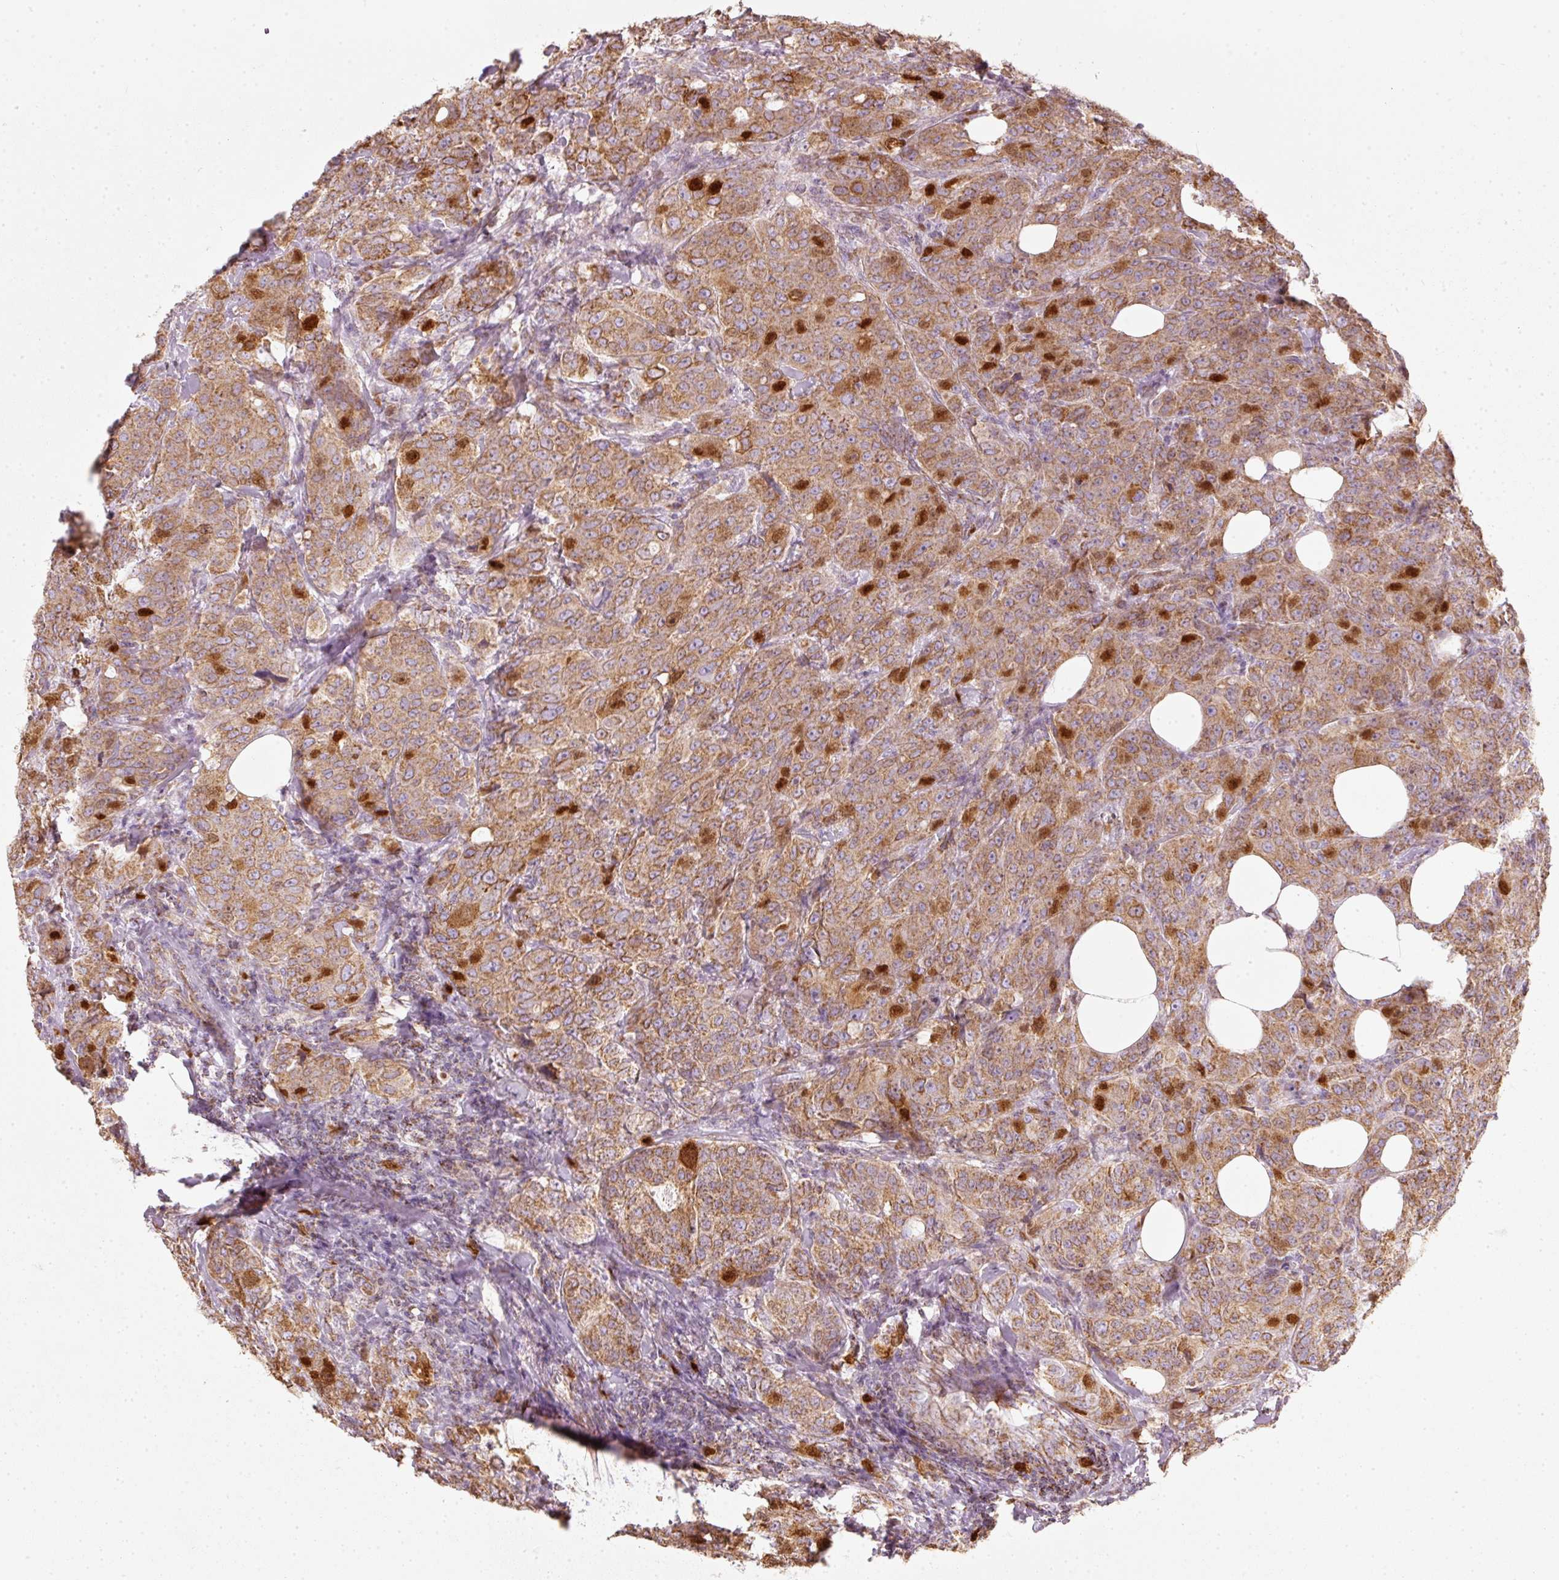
{"staining": {"intensity": "moderate", "quantity": ">75%", "location": "cytoplasmic/membranous,nuclear"}, "tissue": "breast cancer", "cell_type": "Tumor cells", "image_type": "cancer", "snomed": [{"axis": "morphology", "description": "Duct carcinoma"}, {"axis": "topography", "description": "Breast"}], "caption": "Protein analysis of breast cancer tissue demonstrates moderate cytoplasmic/membranous and nuclear staining in about >75% of tumor cells.", "gene": "DUT", "patient": {"sex": "female", "age": 43}}